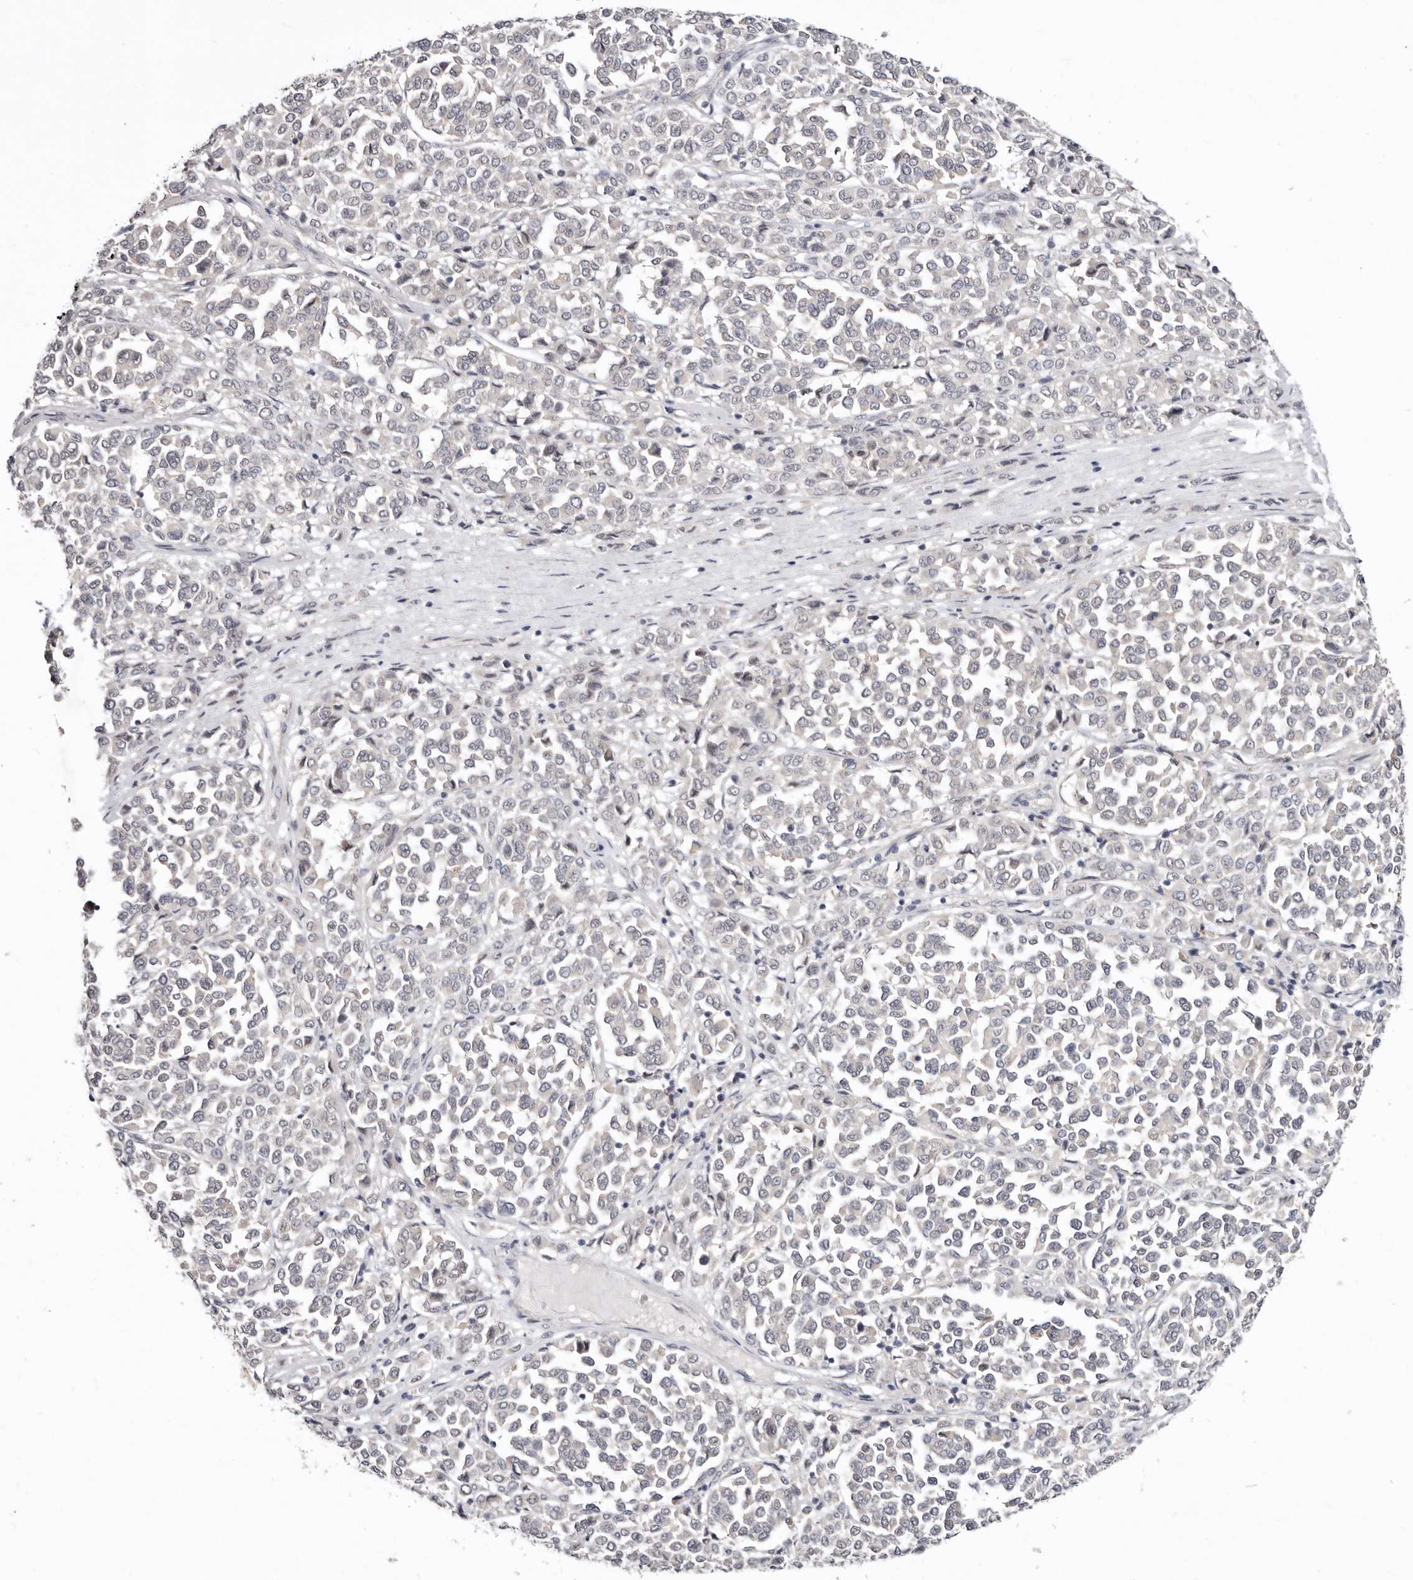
{"staining": {"intensity": "negative", "quantity": "none", "location": "none"}, "tissue": "melanoma", "cell_type": "Tumor cells", "image_type": "cancer", "snomed": [{"axis": "morphology", "description": "Malignant melanoma, Metastatic site"}, {"axis": "topography", "description": "Pancreas"}], "caption": "Tumor cells show no significant expression in malignant melanoma (metastatic site).", "gene": "KLHL4", "patient": {"sex": "female", "age": 30}}